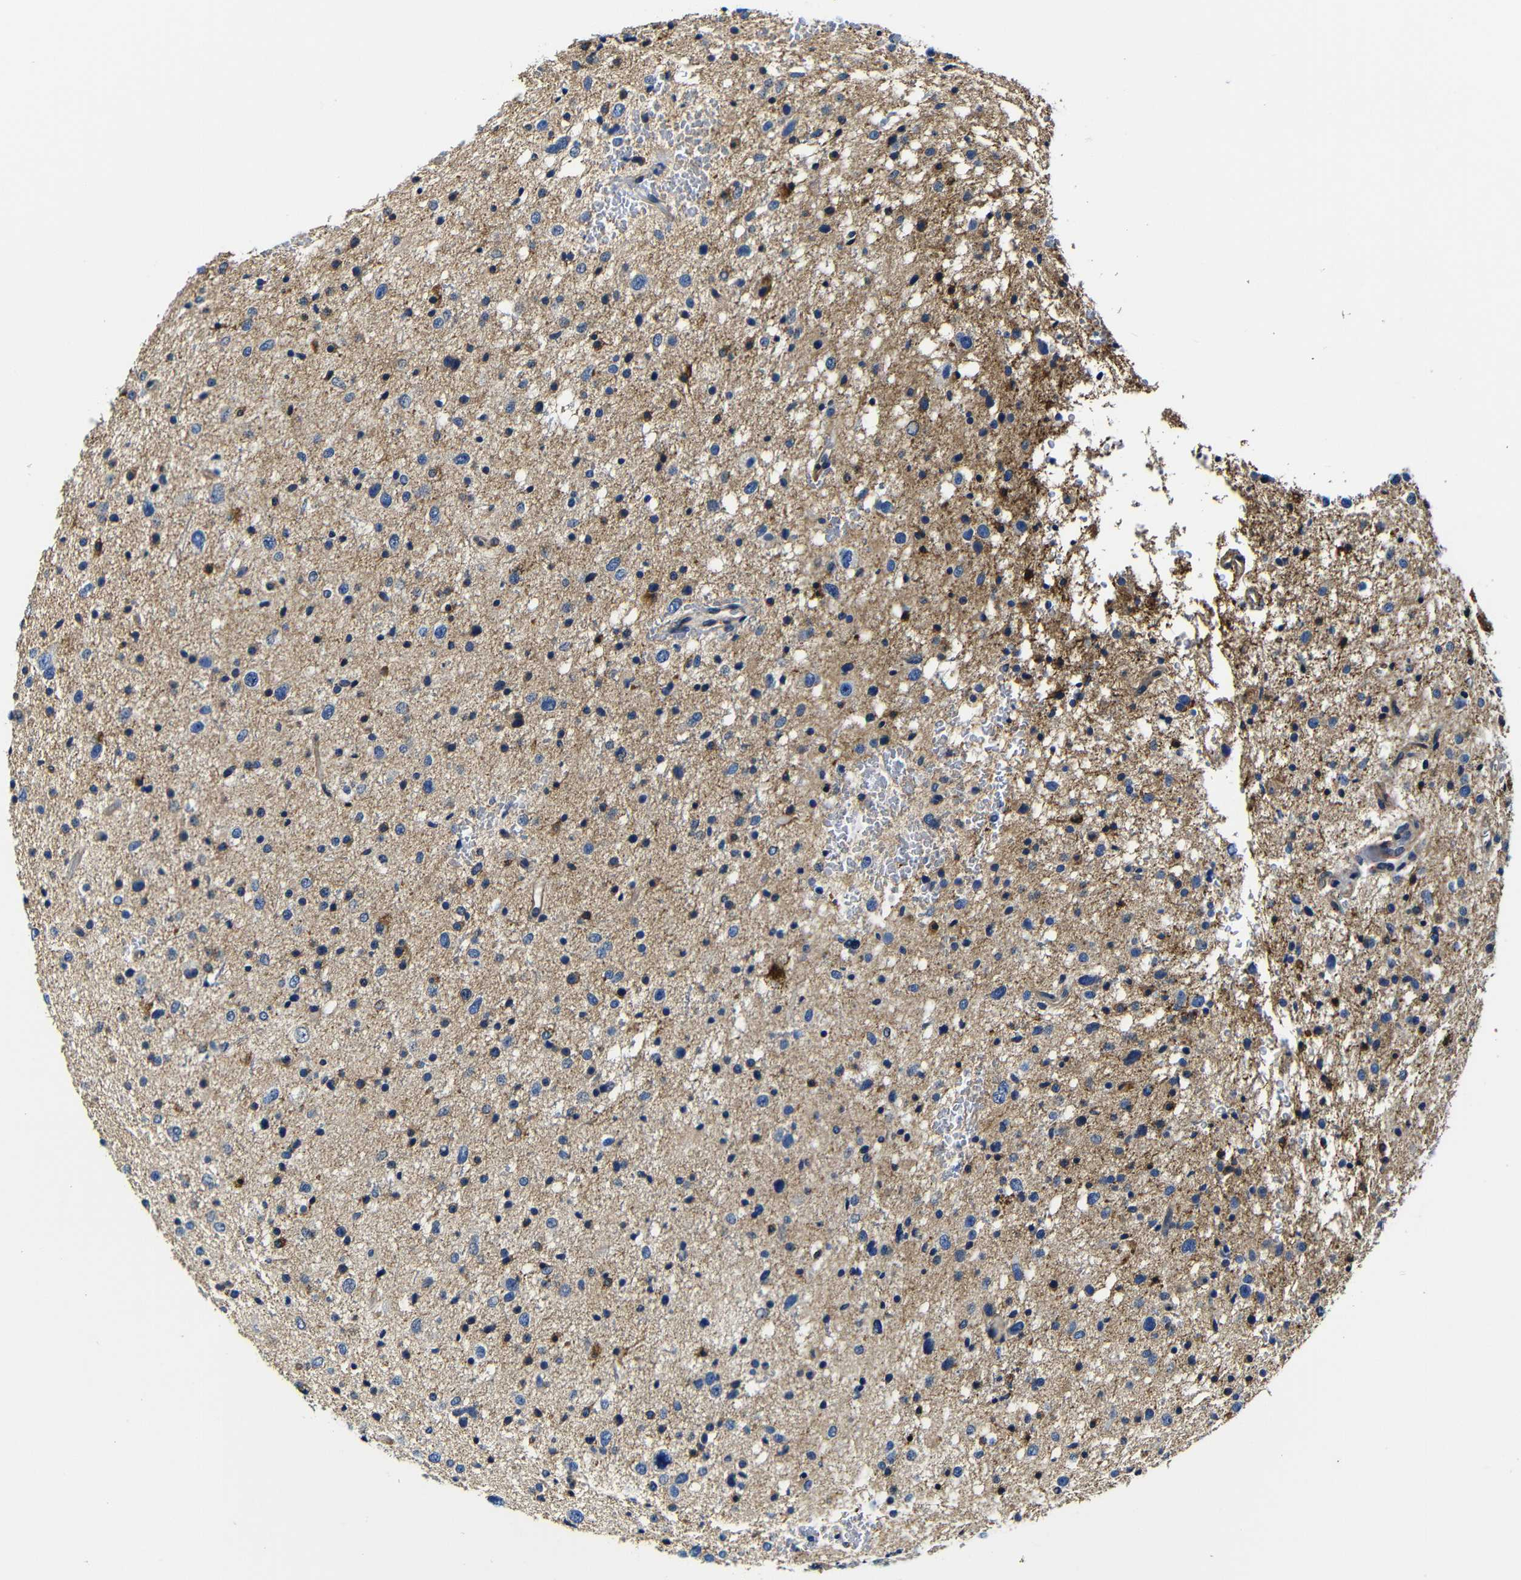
{"staining": {"intensity": "moderate", "quantity": "25%-75%", "location": "cytoplasmic/membranous"}, "tissue": "glioma", "cell_type": "Tumor cells", "image_type": "cancer", "snomed": [{"axis": "morphology", "description": "Glioma, malignant, Low grade"}, {"axis": "topography", "description": "Brain"}], "caption": "Approximately 25%-75% of tumor cells in low-grade glioma (malignant) demonstrate moderate cytoplasmic/membranous protein positivity as visualized by brown immunohistochemical staining.", "gene": "GIMAP2", "patient": {"sex": "female", "age": 37}}